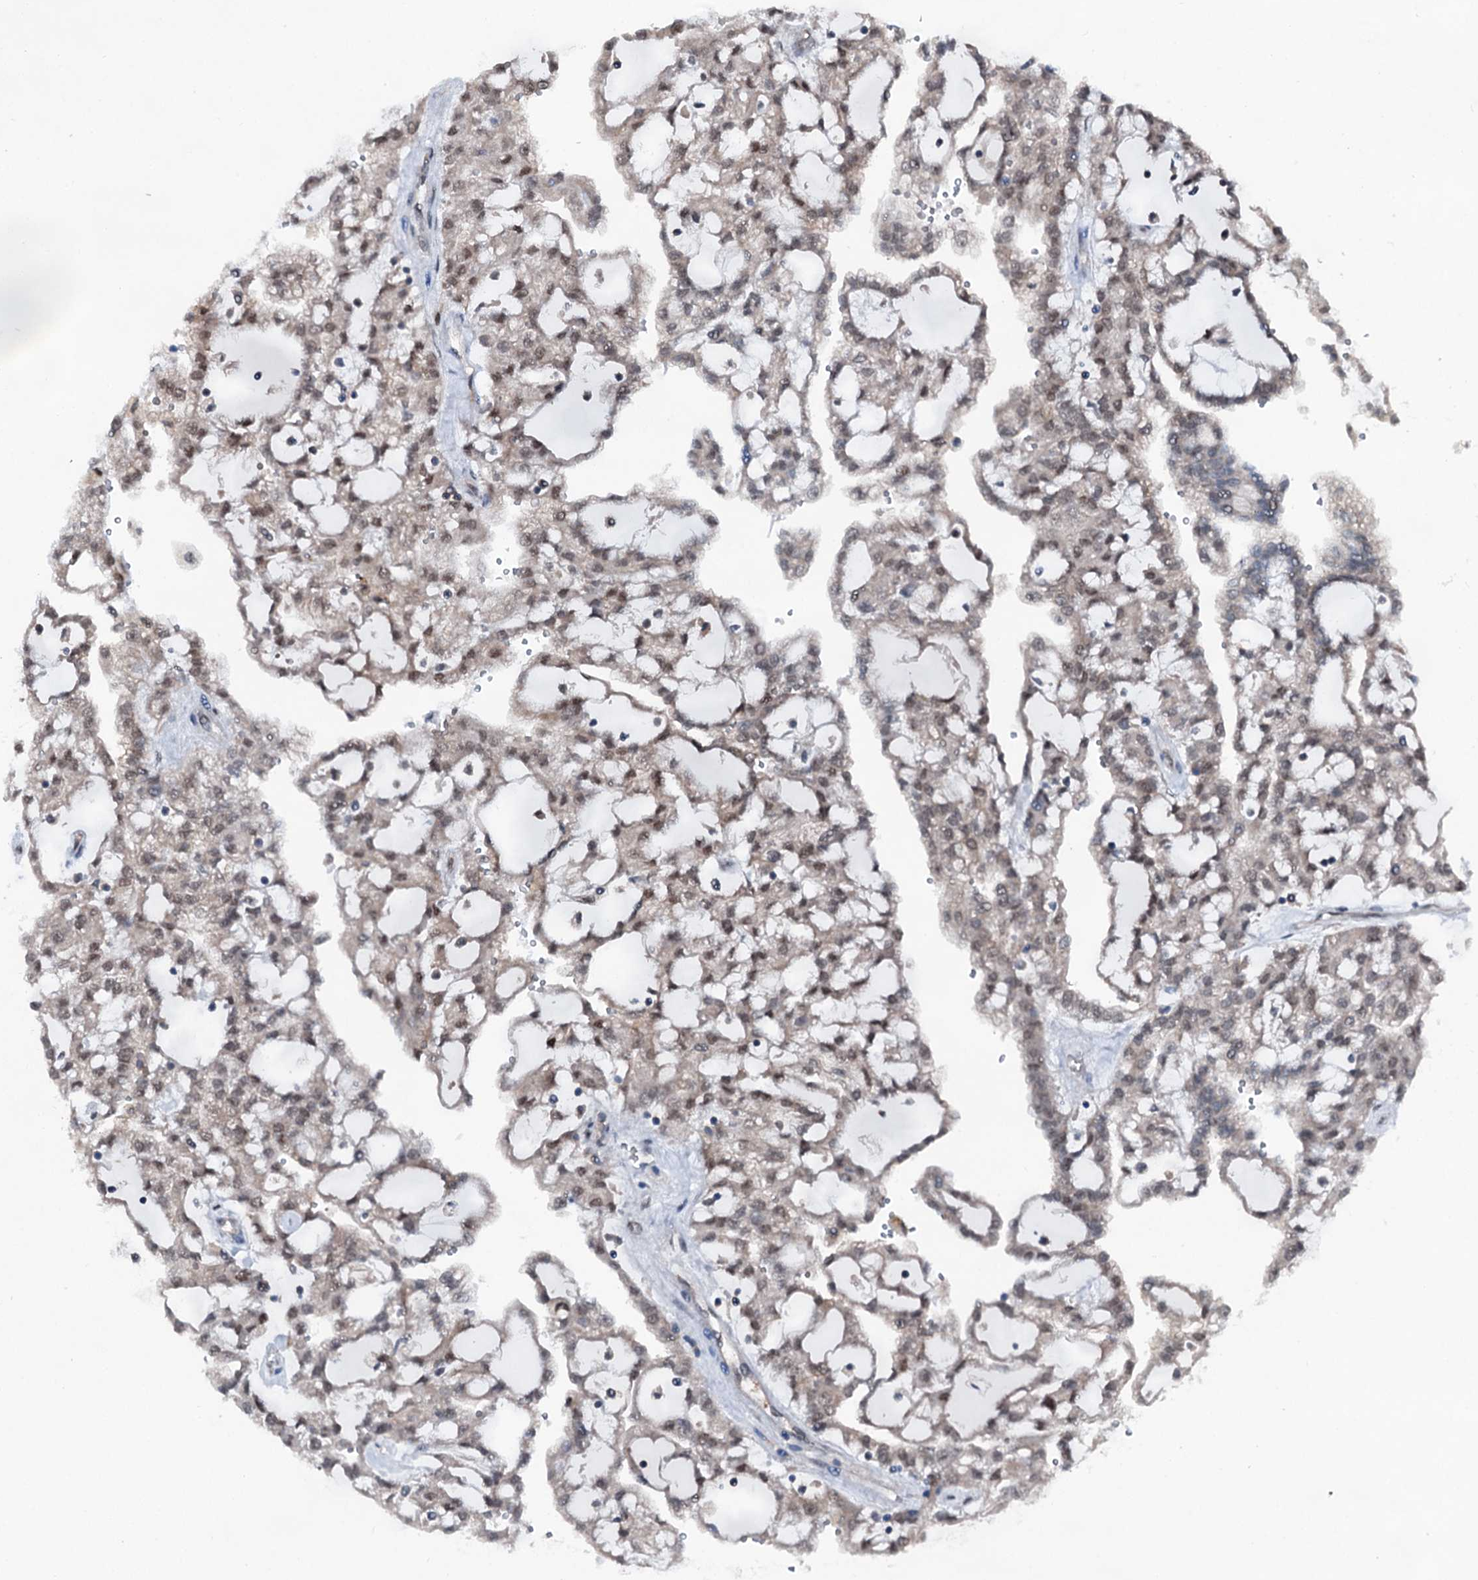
{"staining": {"intensity": "moderate", "quantity": ">75%", "location": "nuclear"}, "tissue": "renal cancer", "cell_type": "Tumor cells", "image_type": "cancer", "snomed": [{"axis": "morphology", "description": "Adenocarcinoma, NOS"}, {"axis": "topography", "description": "Kidney"}], "caption": "Immunohistochemical staining of renal adenocarcinoma exhibits moderate nuclear protein positivity in about >75% of tumor cells. Immunohistochemistry stains the protein in brown and the nuclei are stained blue.", "gene": "PSMD13", "patient": {"sex": "male", "age": 63}}